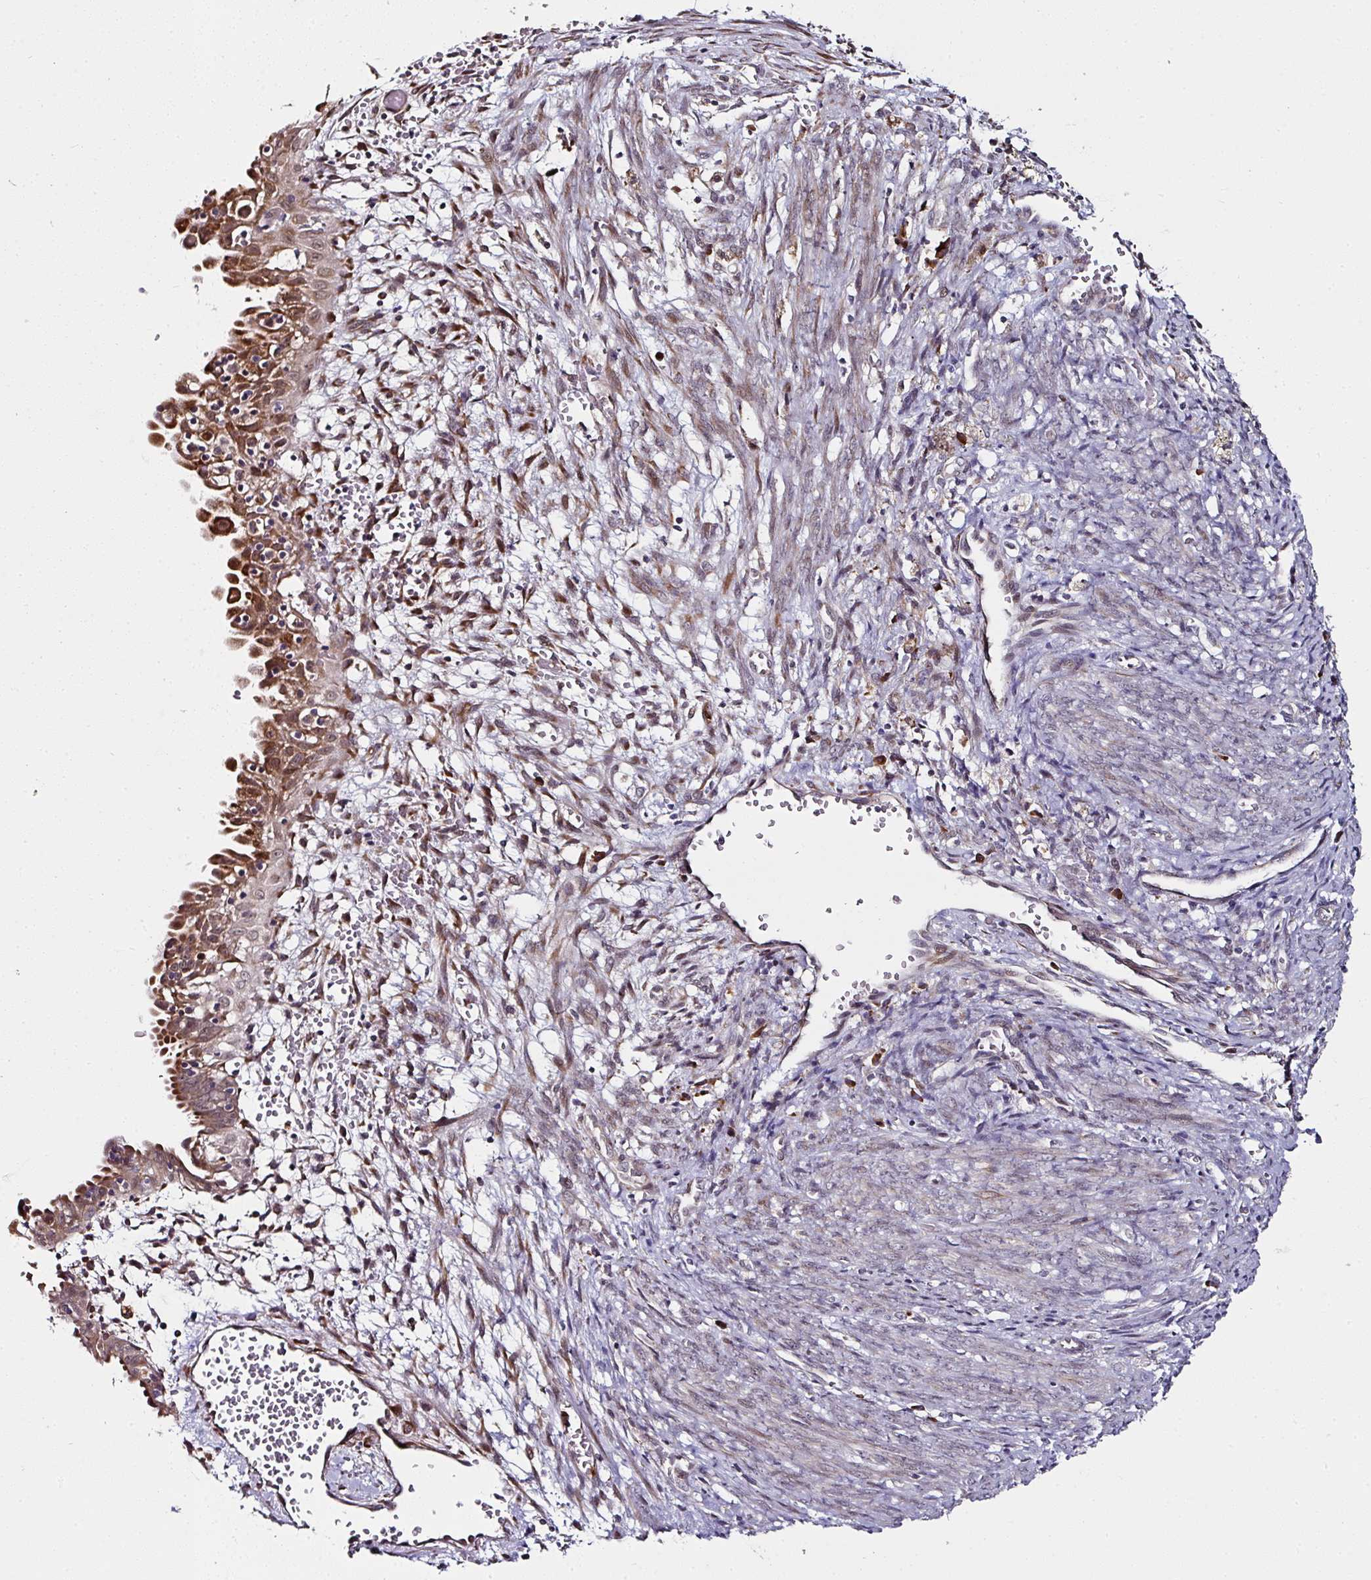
{"staining": {"intensity": "moderate", "quantity": "25%-75%", "location": "cytoplasmic/membranous"}, "tissue": "endometrial cancer", "cell_type": "Tumor cells", "image_type": "cancer", "snomed": [{"axis": "morphology", "description": "Adenocarcinoma, NOS"}, {"axis": "topography", "description": "Endometrium"}], "caption": "A brown stain shows moderate cytoplasmic/membranous expression of a protein in endometrial adenocarcinoma tumor cells. (IHC, brightfield microscopy, high magnification).", "gene": "APOLD1", "patient": {"sex": "female", "age": 79}}